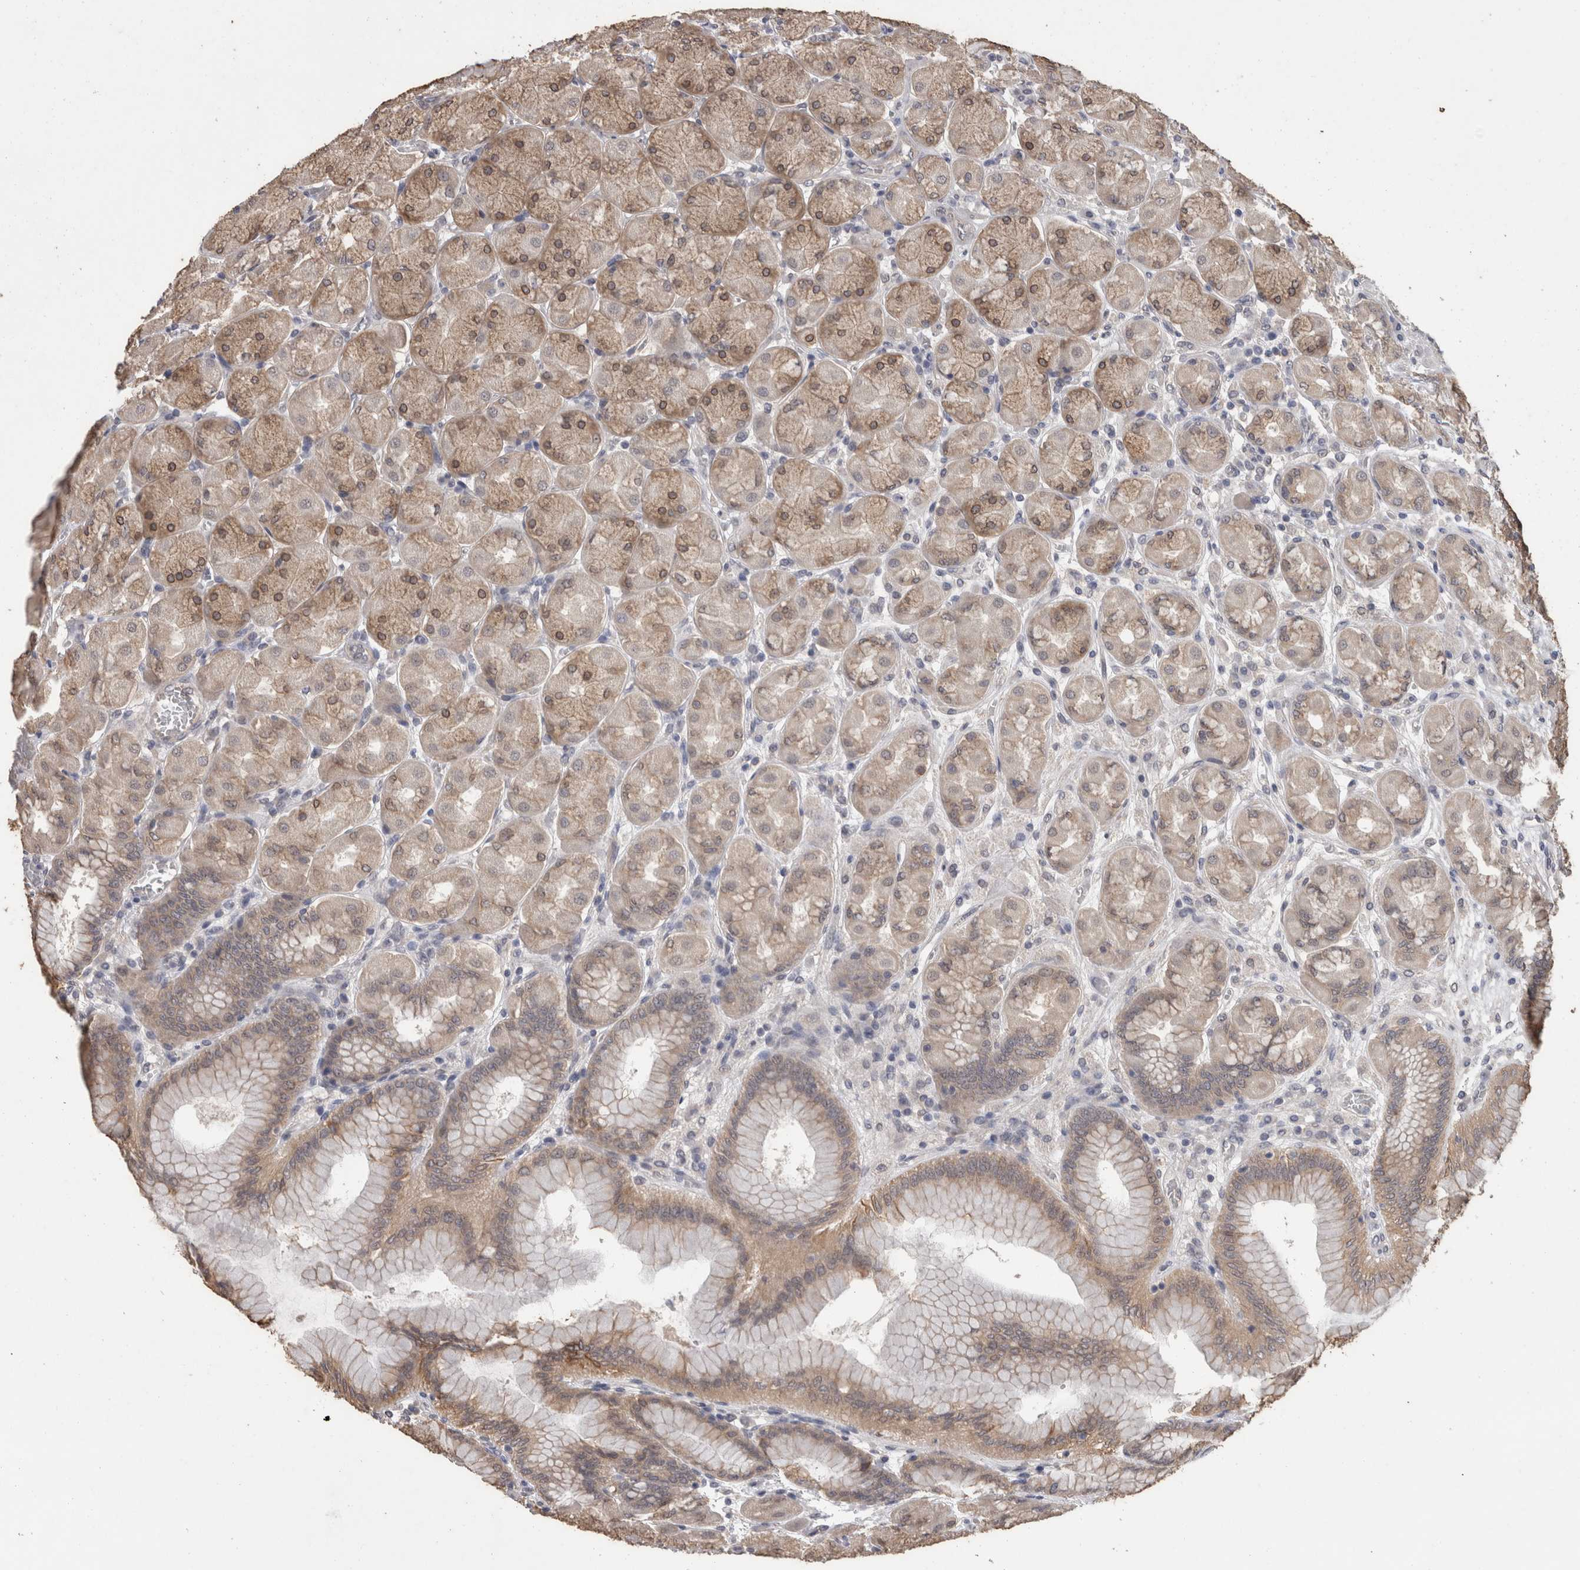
{"staining": {"intensity": "moderate", "quantity": "25%-75%", "location": "cytoplasmic/membranous,nuclear"}, "tissue": "stomach", "cell_type": "Glandular cells", "image_type": "normal", "snomed": [{"axis": "morphology", "description": "Normal tissue, NOS"}, {"axis": "topography", "description": "Stomach, upper"}], "caption": "The micrograph demonstrates a brown stain indicating the presence of a protein in the cytoplasmic/membranous,nuclear of glandular cells in stomach.", "gene": "FHOD3", "patient": {"sex": "female", "age": 56}}